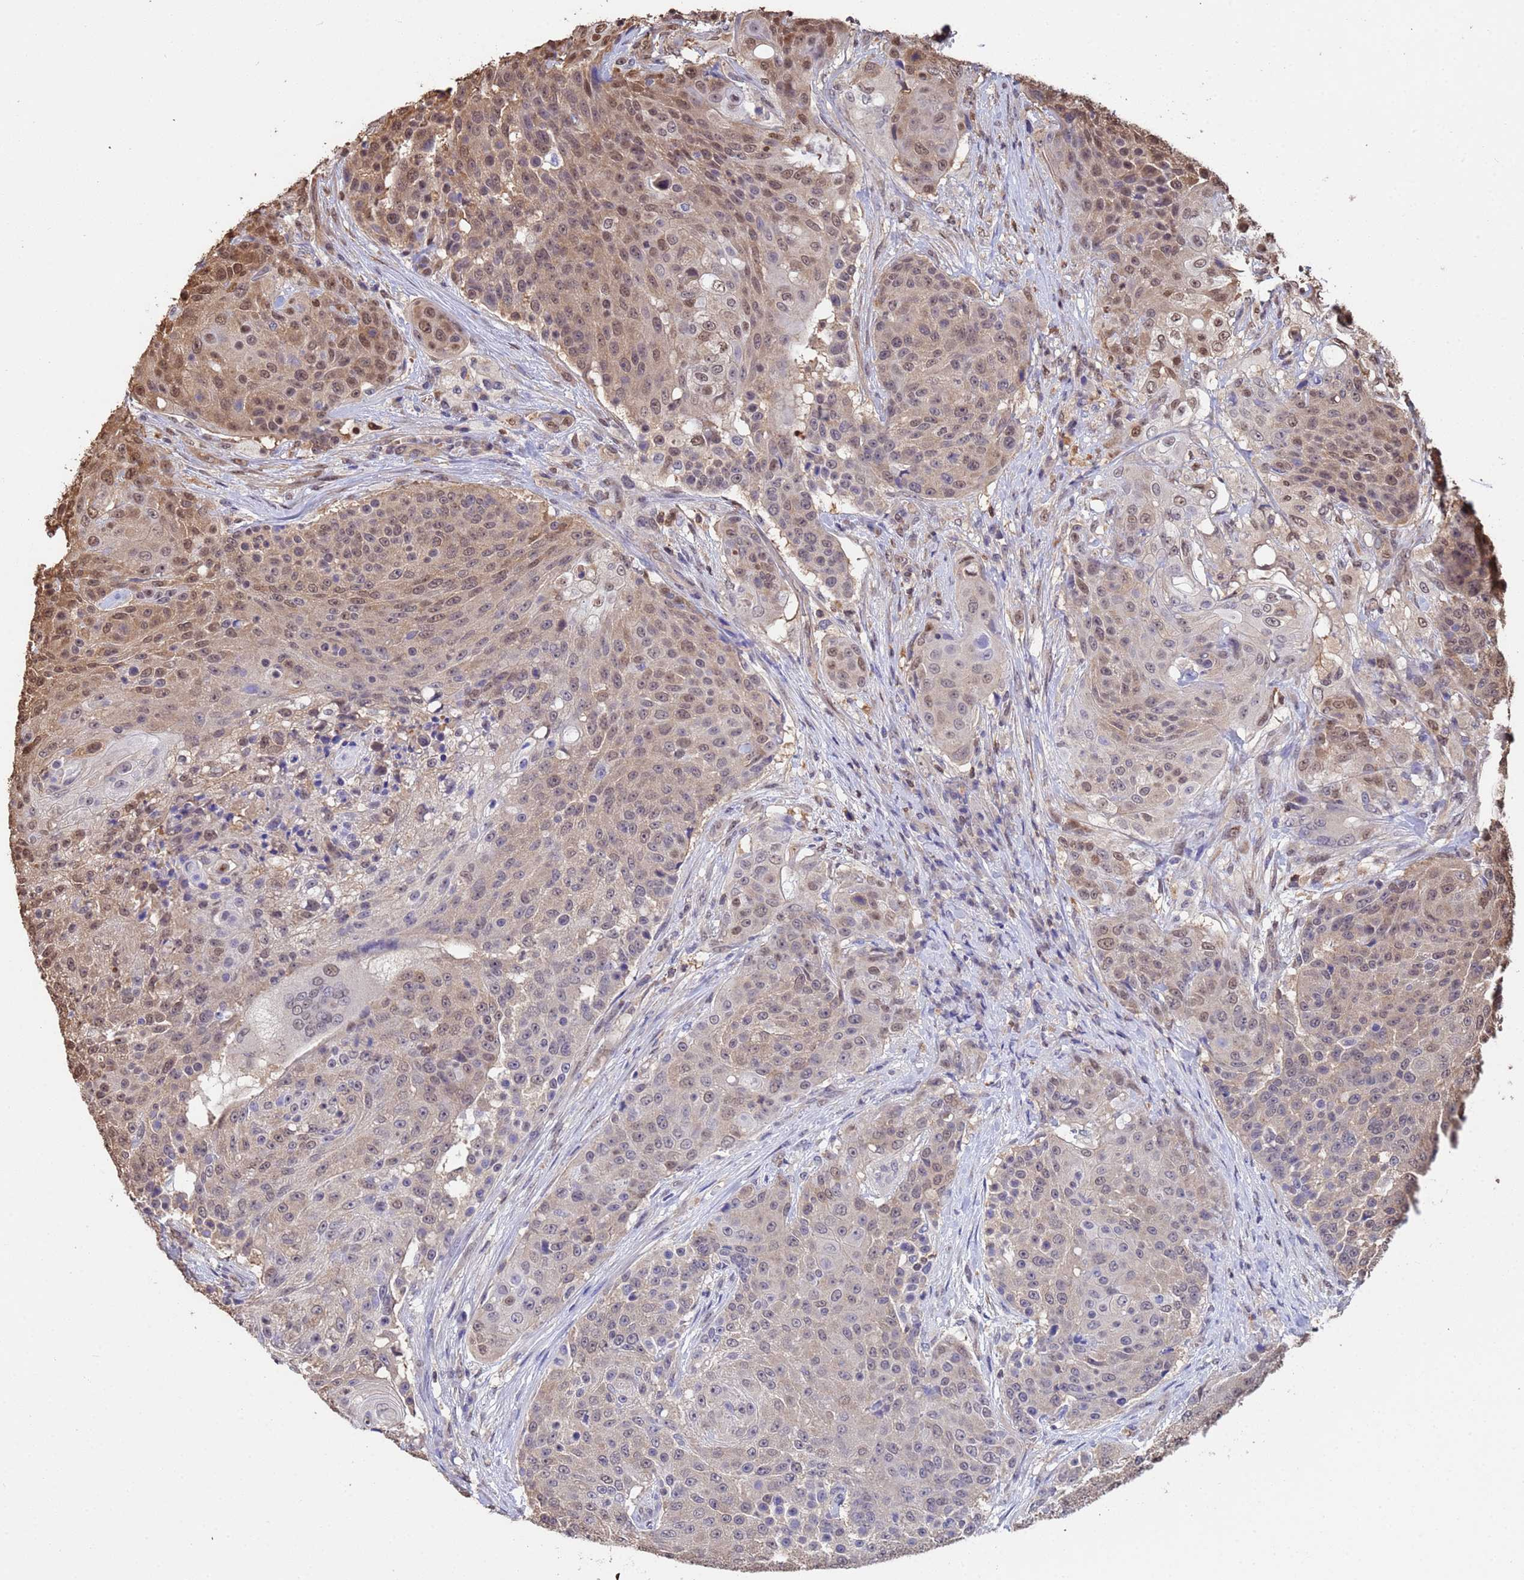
{"staining": {"intensity": "moderate", "quantity": "25%-75%", "location": "cytoplasmic/membranous,nuclear"}, "tissue": "urothelial cancer", "cell_type": "Tumor cells", "image_type": "cancer", "snomed": [{"axis": "morphology", "description": "Urothelial carcinoma, High grade"}, {"axis": "topography", "description": "Urinary bladder"}], "caption": "Moderate cytoplasmic/membranous and nuclear staining for a protein is appreciated in about 25%-75% of tumor cells of urothelial carcinoma (high-grade) using IHC.", "gene": "SUMO4", "patient": {"sex": "female", "age": 63}}